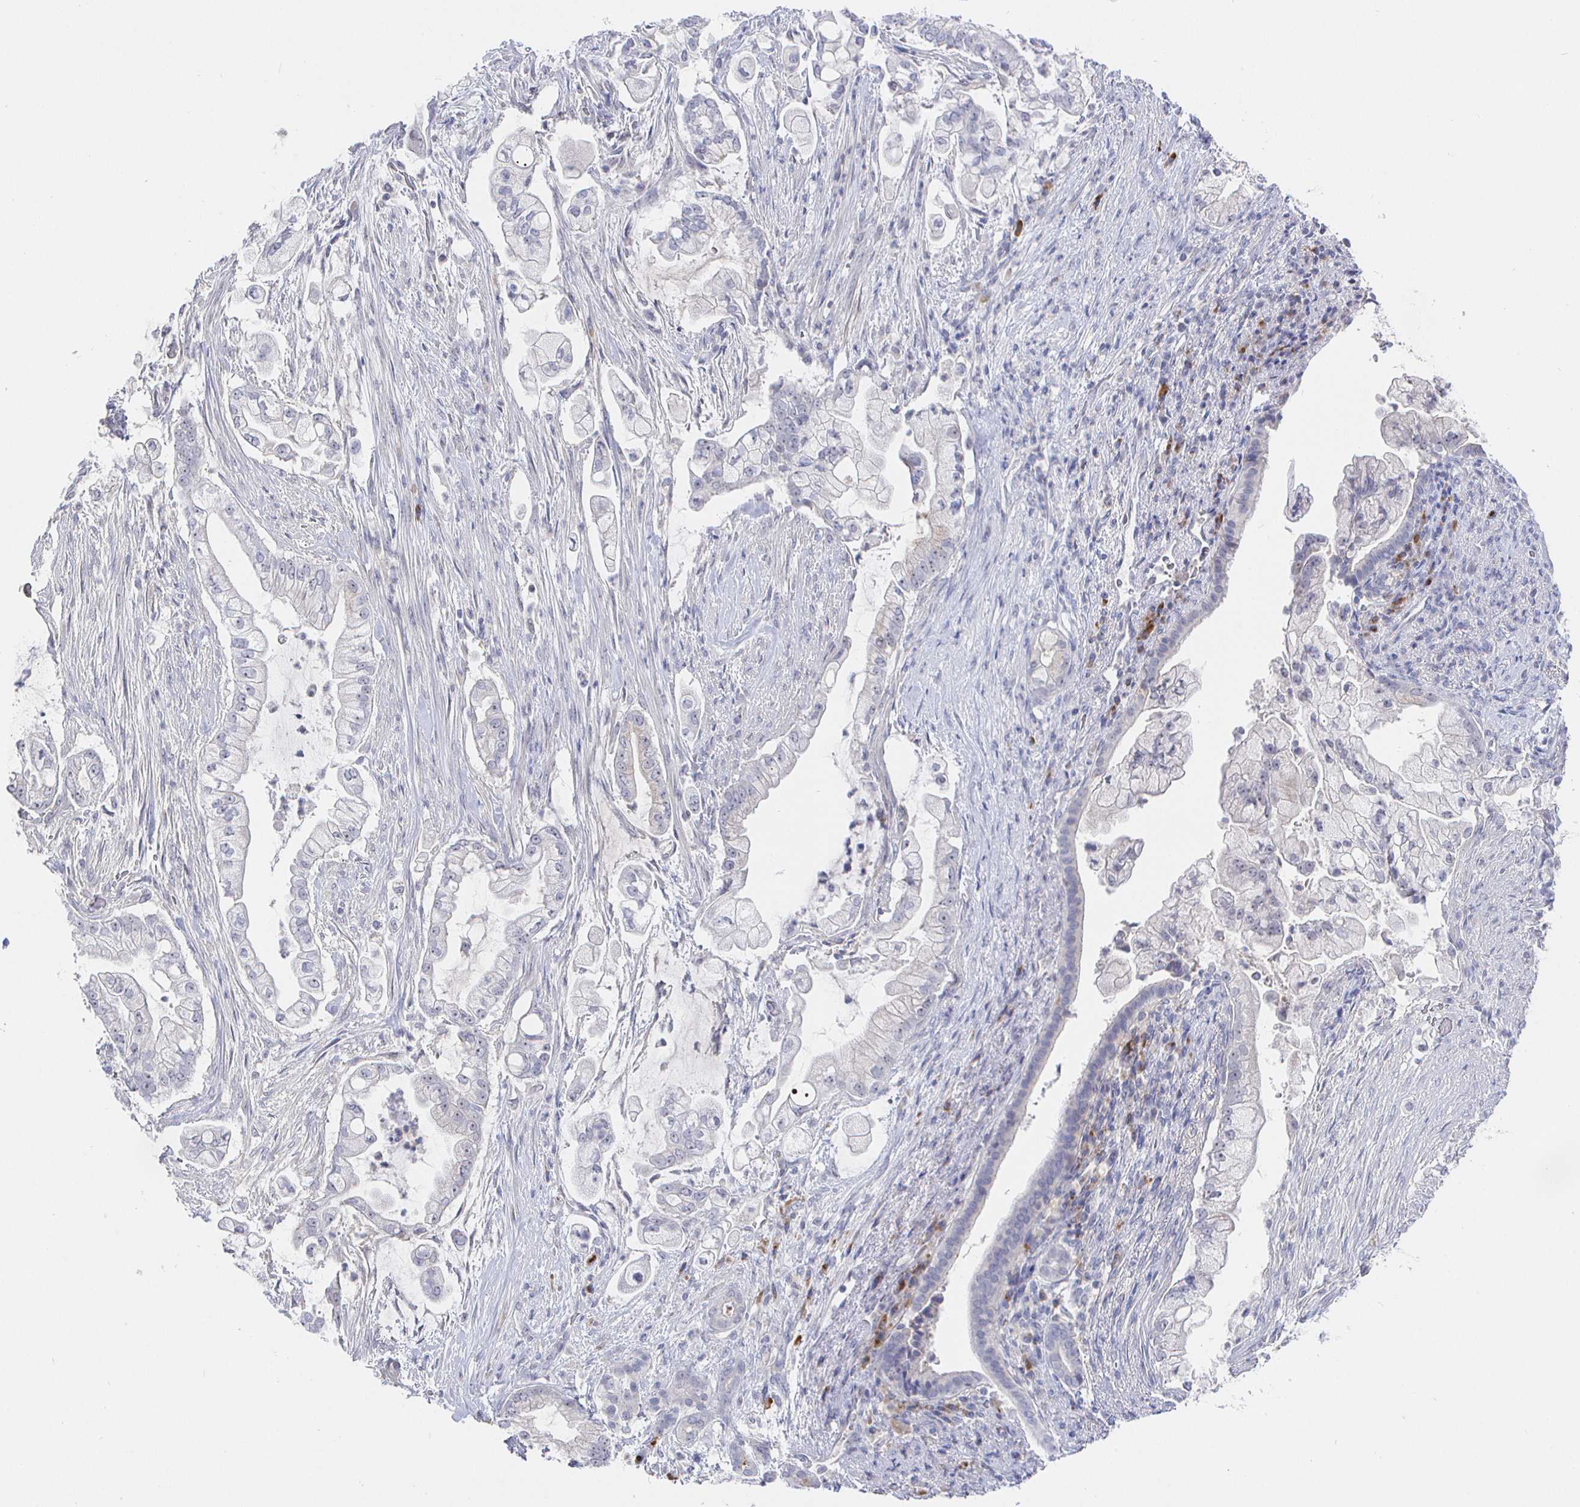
{"staining": {"intensity": "negative", "quantity": "none", "location": "none"}, "tissue": "pancreatic cancer", "cell_type": "Tumor cells", "image_type": "cancer", "snomed": [{"axis": "morphology", "description": "Adenocarcinoma, NOS"}, {"axis": "topography", "description": "Pancreas"}], "caption": "Human pancreatic adenocarcinoma stained for a protein using immunohistochemistry (IHC) demonstrates no positivity in tumor cells.", "gene": "LRRC23", "patient": {"sex": "female", "age": 69}}